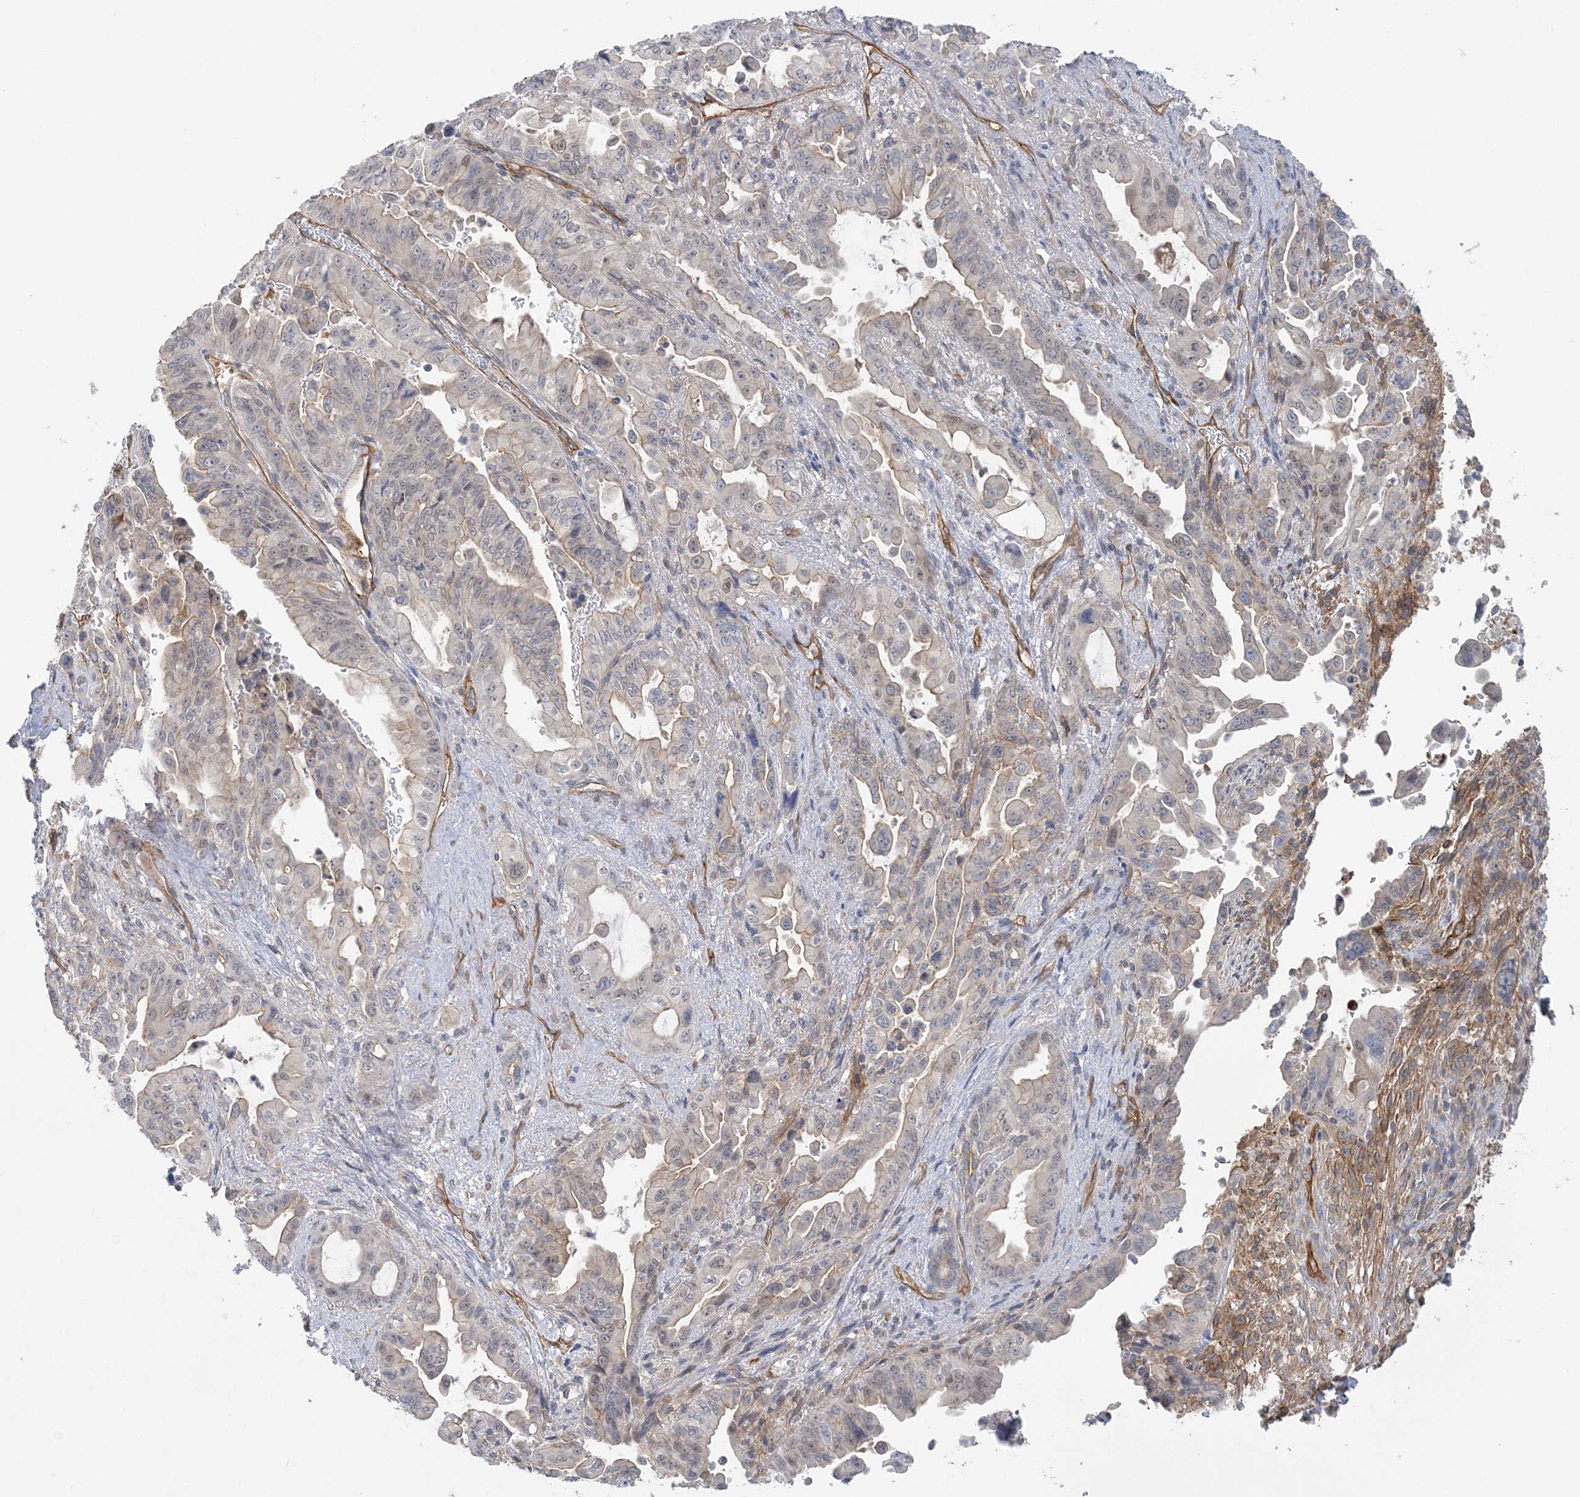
{"staining": {"intensity": "weak", "quantity": "<25%", "location": "cytoplasmic/membranous"}, "tissue": "pancreatic cancer", "cell_type": "Tumor cells", "image_type": "cancer", "snomed": [{"axis": "morphology", "description": "Adenocarcinoma, NOS"}, {"axis": "topography", "description": "Pancreas"}], "caption": "Tumor cells show no significant protein staining in pancreatic cancer (adenocarcinoma).", "gene": "RAI14", "patient": {"sex": "male", "age": 70}}